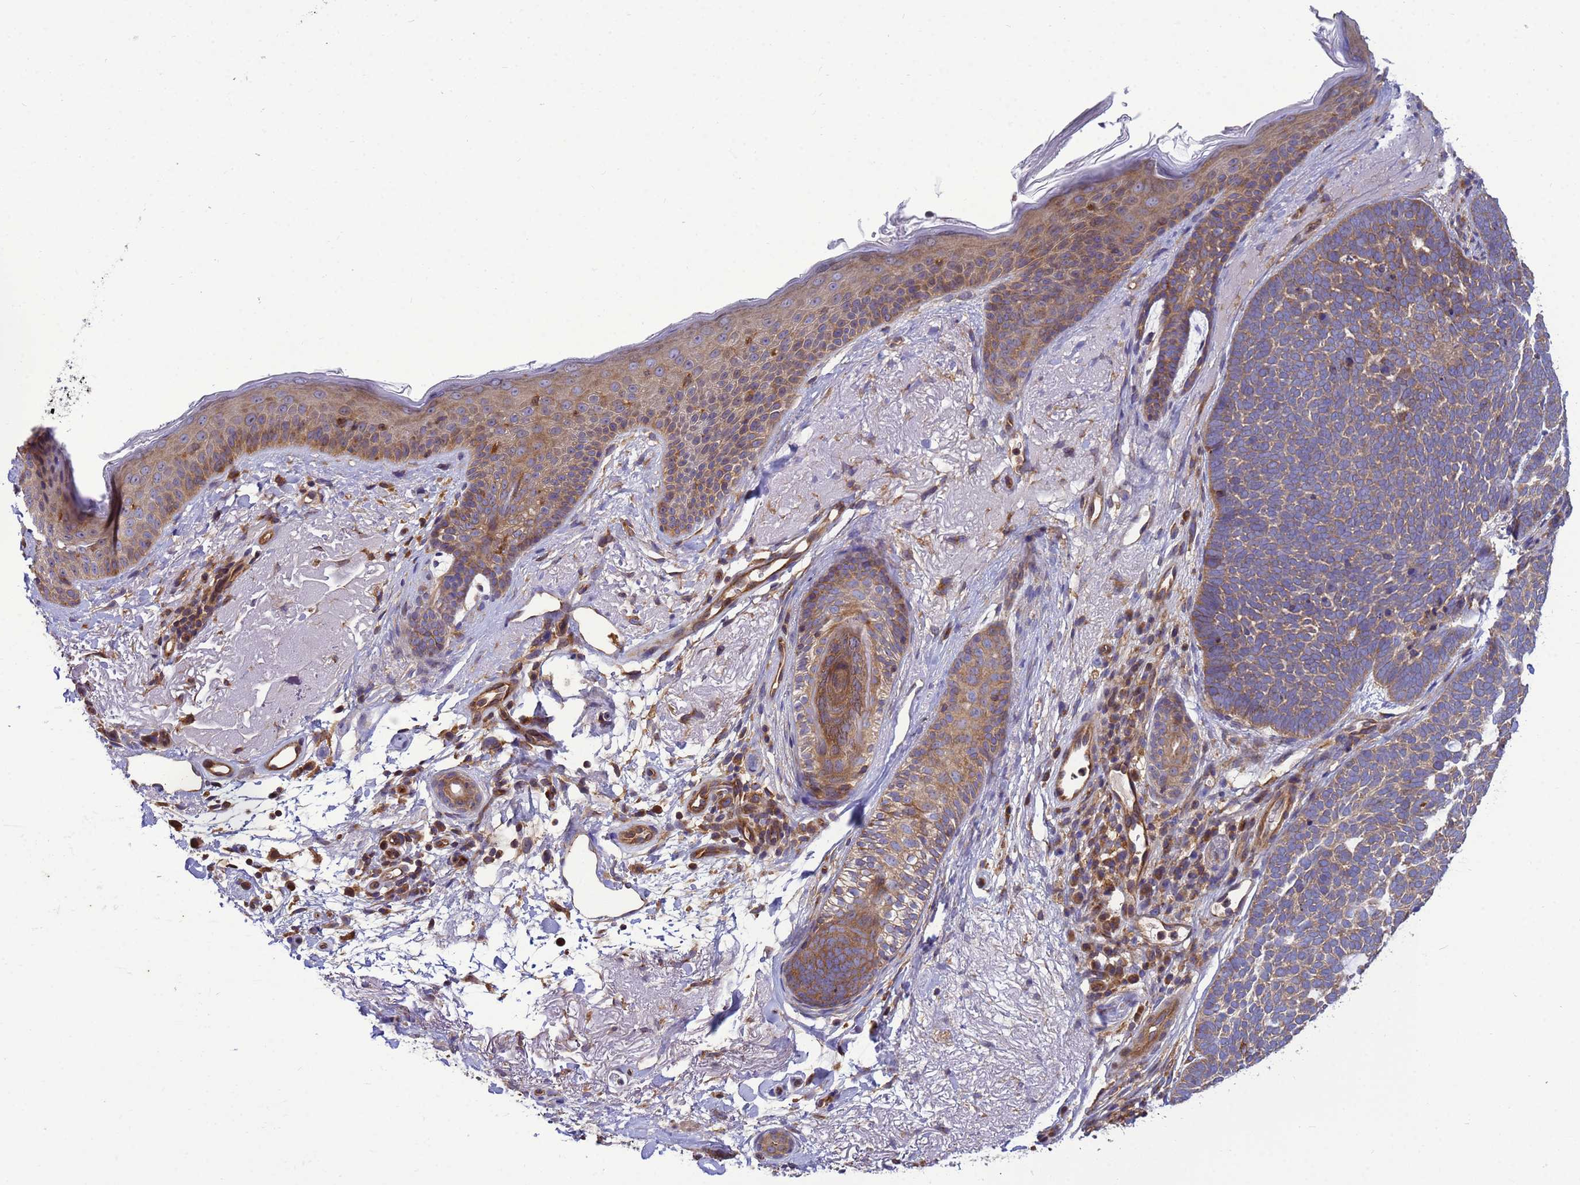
{"staining": {"intensity": "moderate", "quantity": ">75%", "location": "cytoplasmic/membranous"}, "tissue": "skin cancer", "cell_type": "Tumor cells", "image_type": "cancer", "snomed": [{"axis": "morphology", "description": "Basal cell carcinoma"}, {"axis": "topography", "description": "Skin"}], "caption": "Protein expression analysis of human basal cell carcinoma (skin) reveals moderate cytoplasmic/membranous positivity in approximately >75% of tumor cells. The protein of interest is stained brown, and the nuclei are stained in blue (DAB IHC with brightfield microscopy, high magnification).", "gene": "BECN1", "patient": {"sex": "female", "age": 77}}